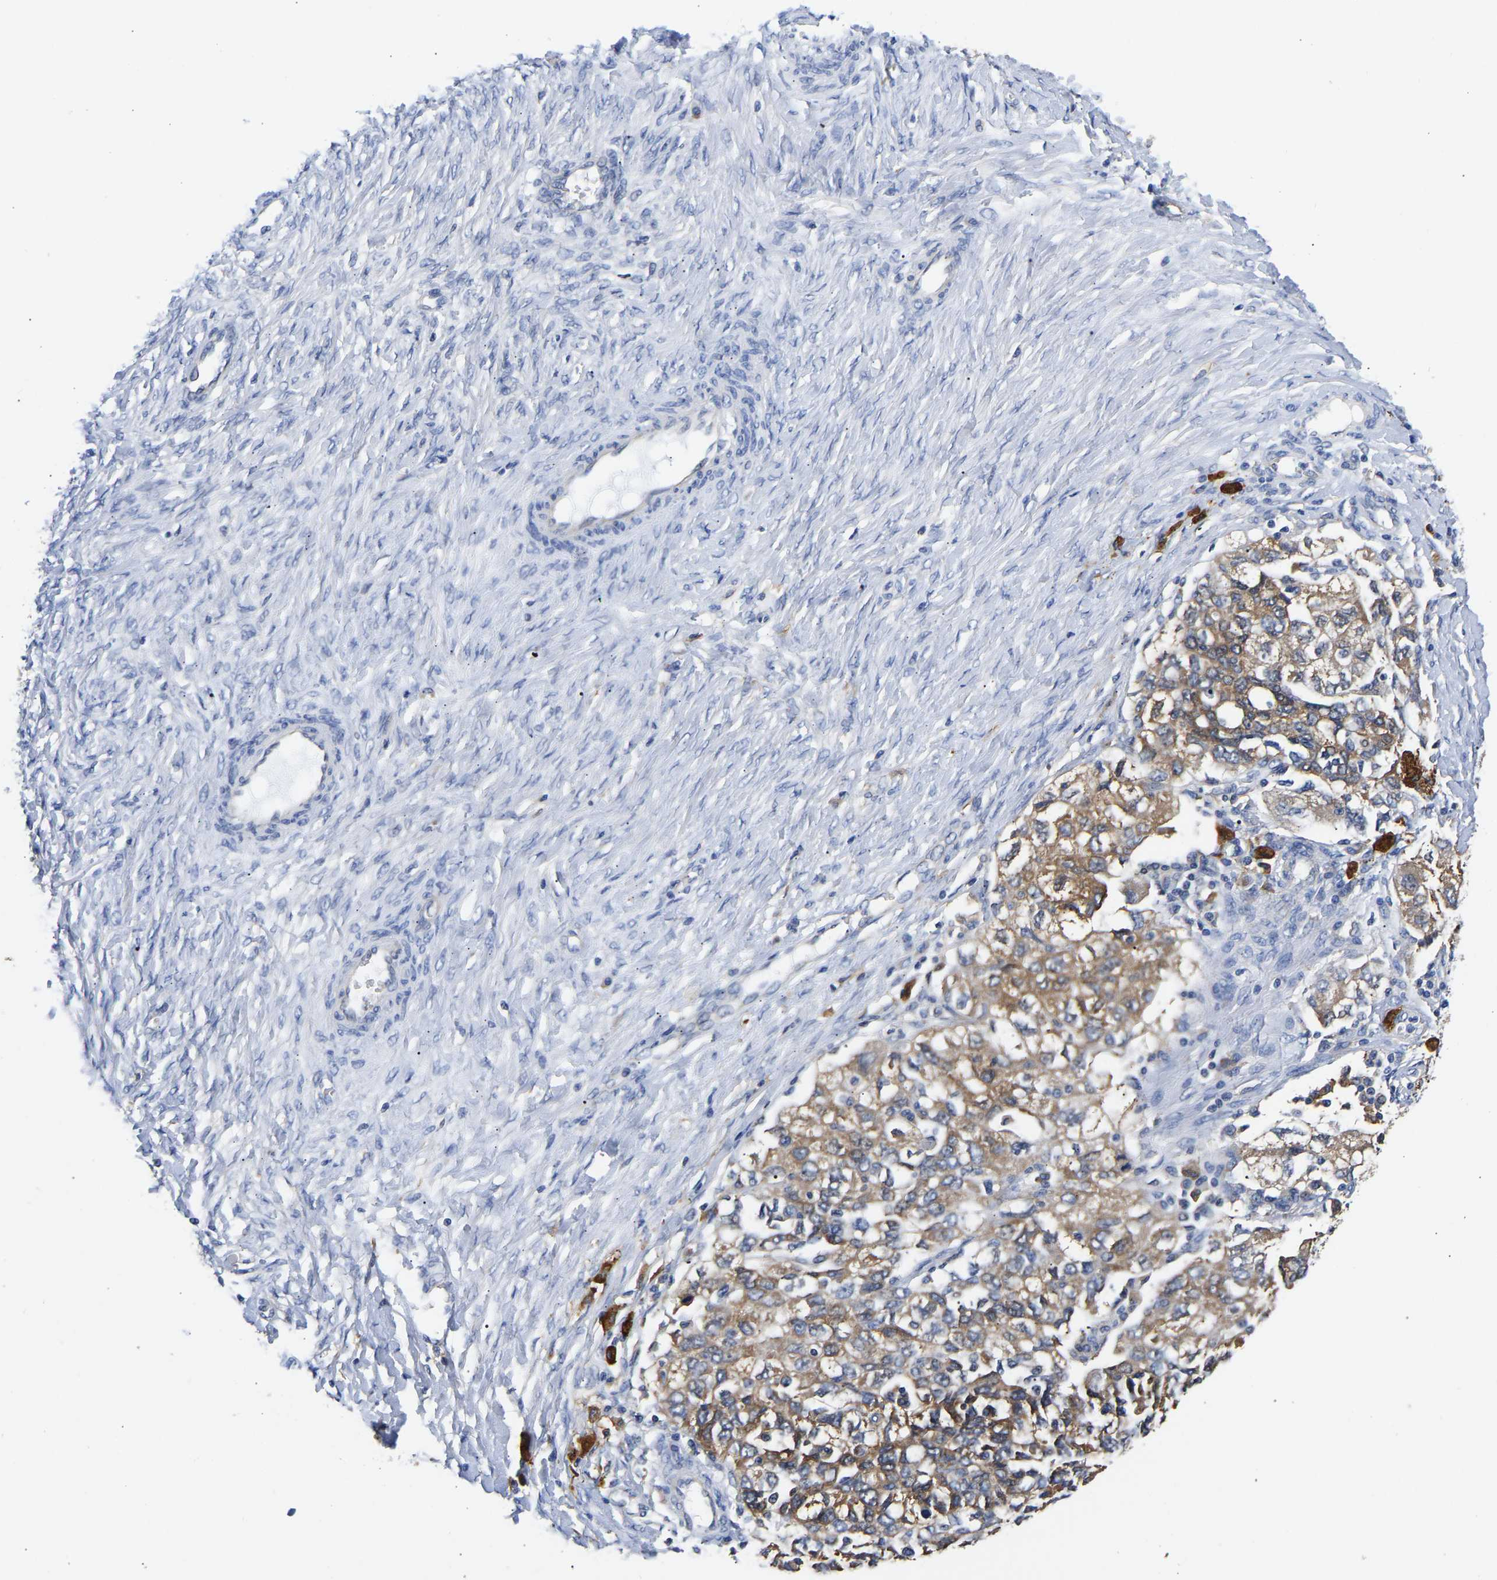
{"staining": {"intensity": "moderate", "quantity": ">75%", "location": "cytoplasmic/membranous"}, "tissue": "ovarian cancer", "cell_type": "Tumor cells", "image_type": "cancer", "snomed": [{"axis": "morphology", "description": "Carcinoma, NOS"}, {"axis": "morphology", "description": "Cystadenocarcinoma, serous, NOS"}, {"axis": "topography", "description": "Ovary"}], "caption": "Carcinoma (ovarian) stained with immunohistochemistry demonstrates moderate cytoplasmic/membranous staining in about >75% of tumor cells.", "gene": "CCDC6", "patient": {"sex": "female", "age": 69}}